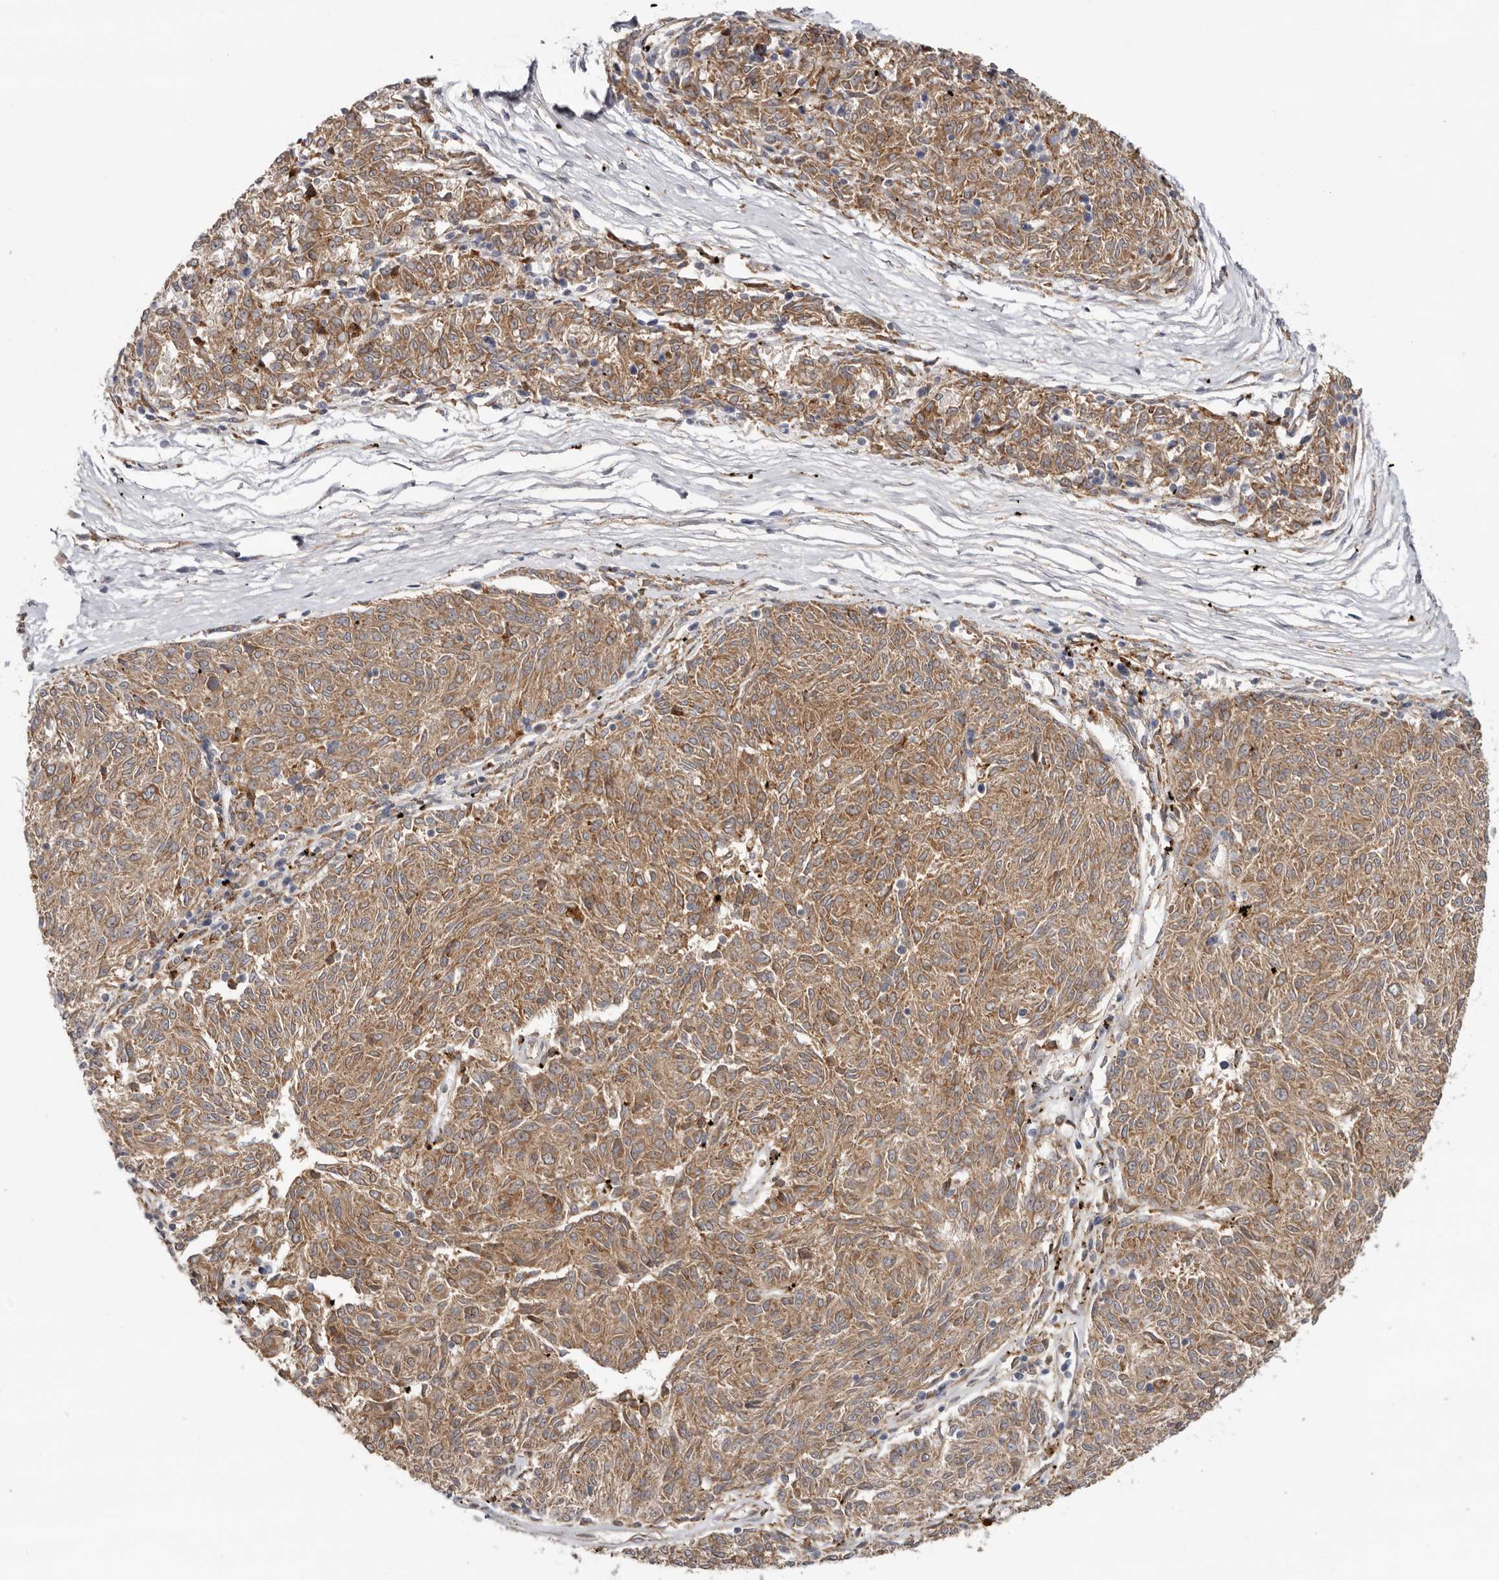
{"staining": {"intensity": "moderate", "quantity": ">75%", "location": "cytoplasmic/membranous"}, "tissue": "melanoma", "cell_type": "Tumor cells", "image_type": "cancer", "snomed": [{"axis": "morphology", "description": "Malignant melanoma, NOS"}, {"axis": "topography", "description": "Skin"}], "caption": "Malignant melanoma stained with DAB IHC reveals medium levels of moderate cytoplasmic/membranous expression in approximately >75% of tumor cells.", "gene": "GRN", "patient": {"sex": "female", "age": 72}}